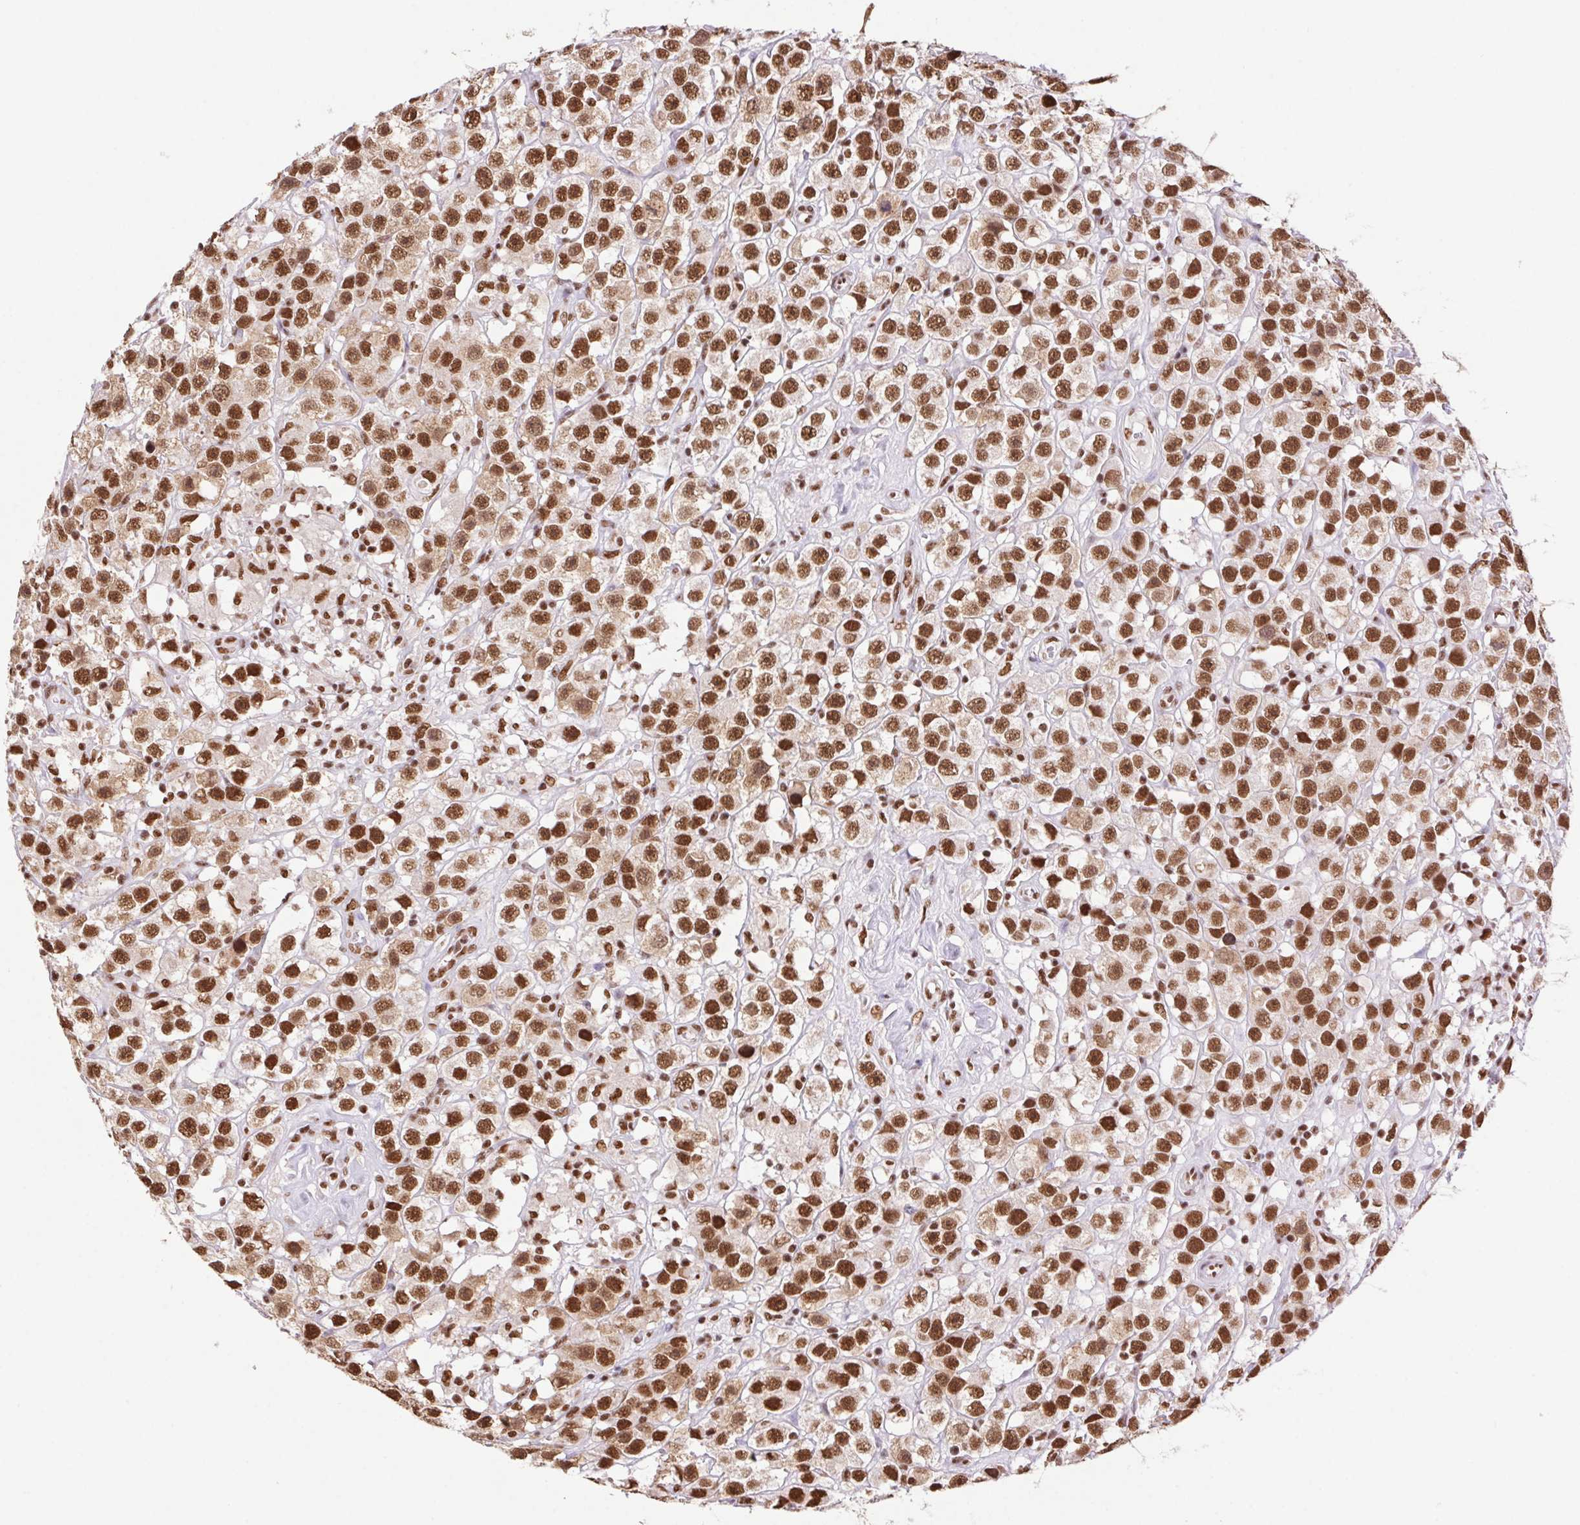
{"staining": {"intensity": "strong", "quantity": ">75%", "location": "nuclear"}, "tissue": "testis cancer", "cell_type": "Tumor cells", "image_type": "cancer", "snomed": [{"axis": "morphology", "description": "Seminoma, NOS"}, {"axis": "topography", "description": "Testis"}], "caption": "Protein staining of testis cancer (seminoma) tissue exhibits strong nuclear positivity in about >75% of tumor cells. (Stains: DAB in brown, nuclei in blue, Microscopy: brightfield microscopy at high magnification).", "gene": "ZNF207", "patient": {"sex": "male", "age": 45}}